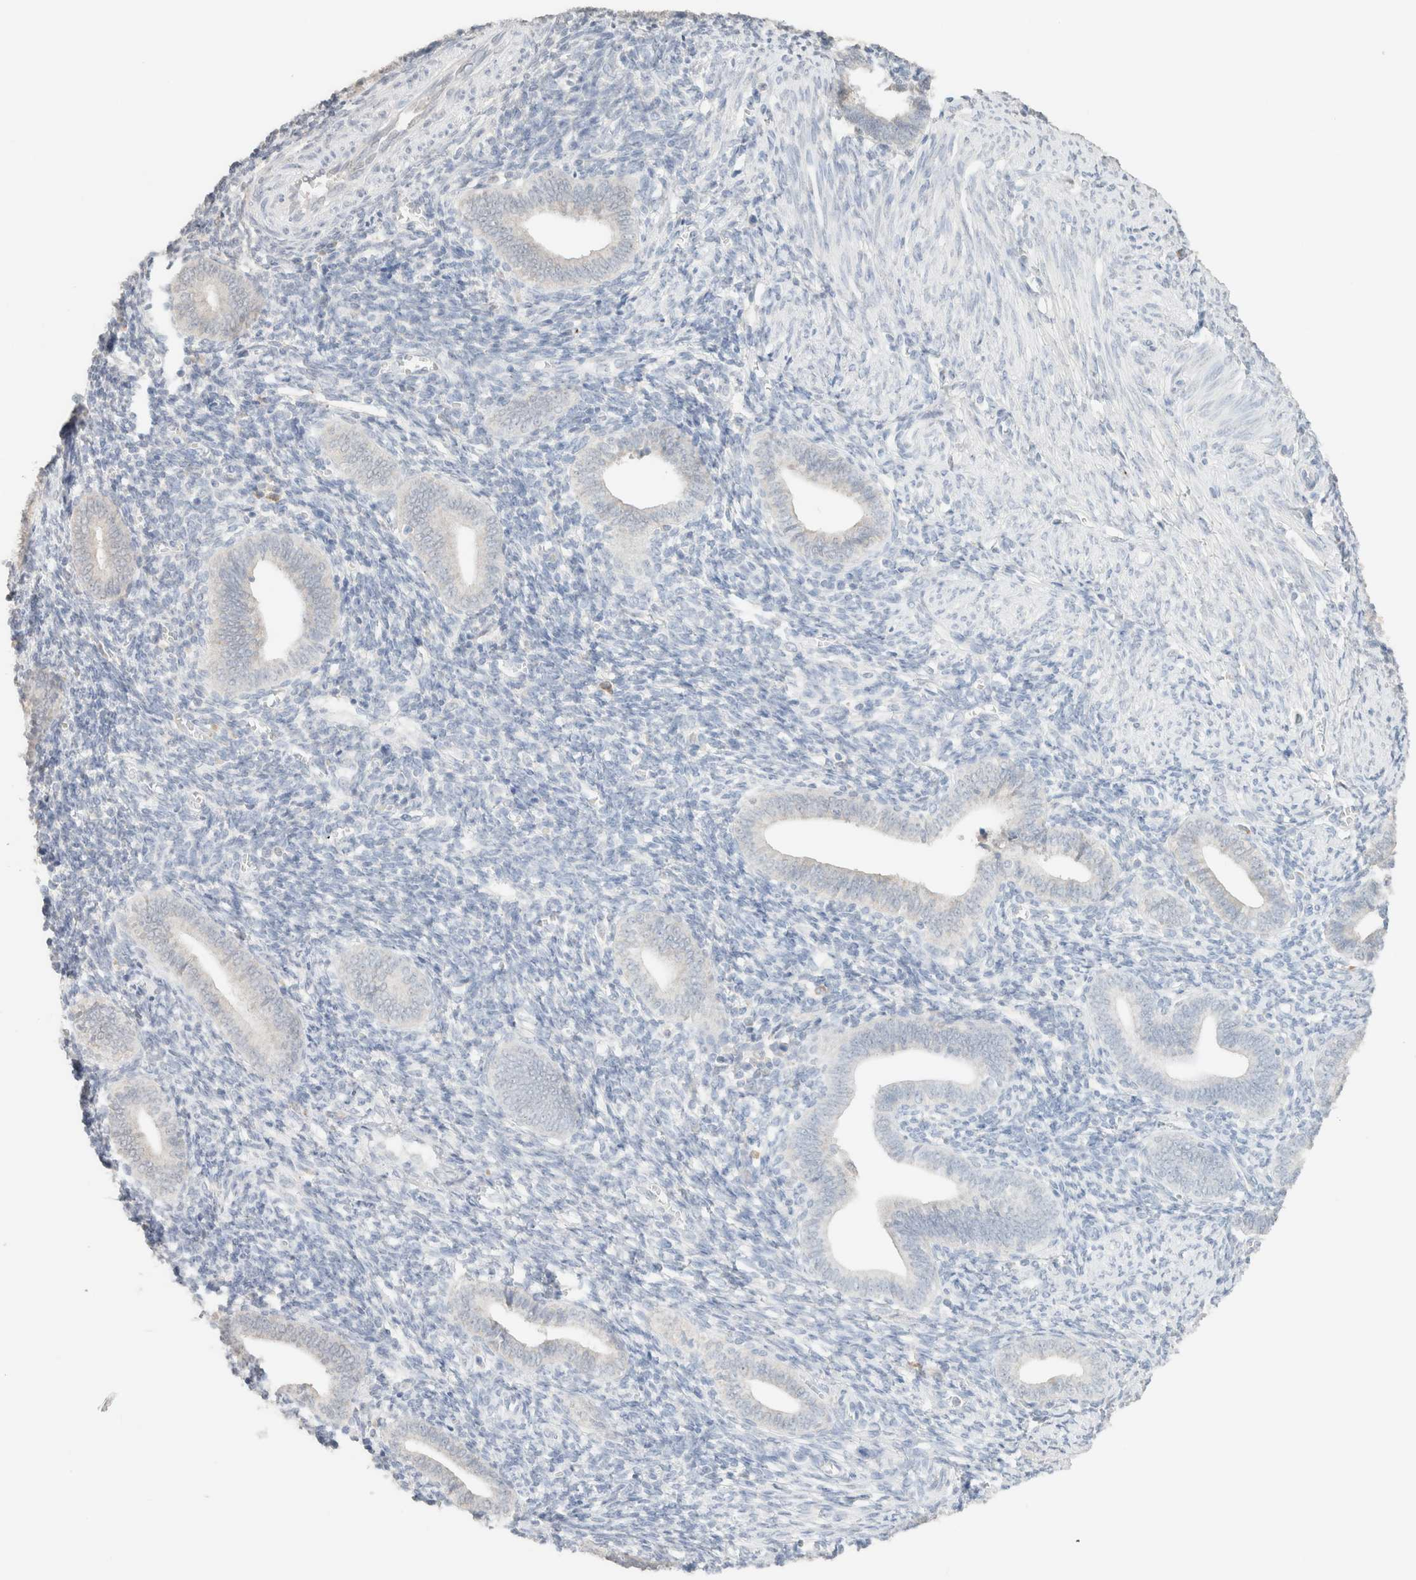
{"staining": {"intensity": "negative", "quantity": "none", "location": "none"}, "tissue": "endometrium", "cell_type": "Cells in endometrial stroma", "image_type": "normal", "snomed": [{"axis": "morphology", "description": "Normal tissue, NOS"}, {"axis": "topography", "description": "Uterus"}, {"axis": "topography", "description": "Endometrium"}], "caption": "The image exhibits no staining of cells in endometrial stroma in normal endometrium.", "gene": "CPA1", "patient": {"sex": "female", "age": 33}}